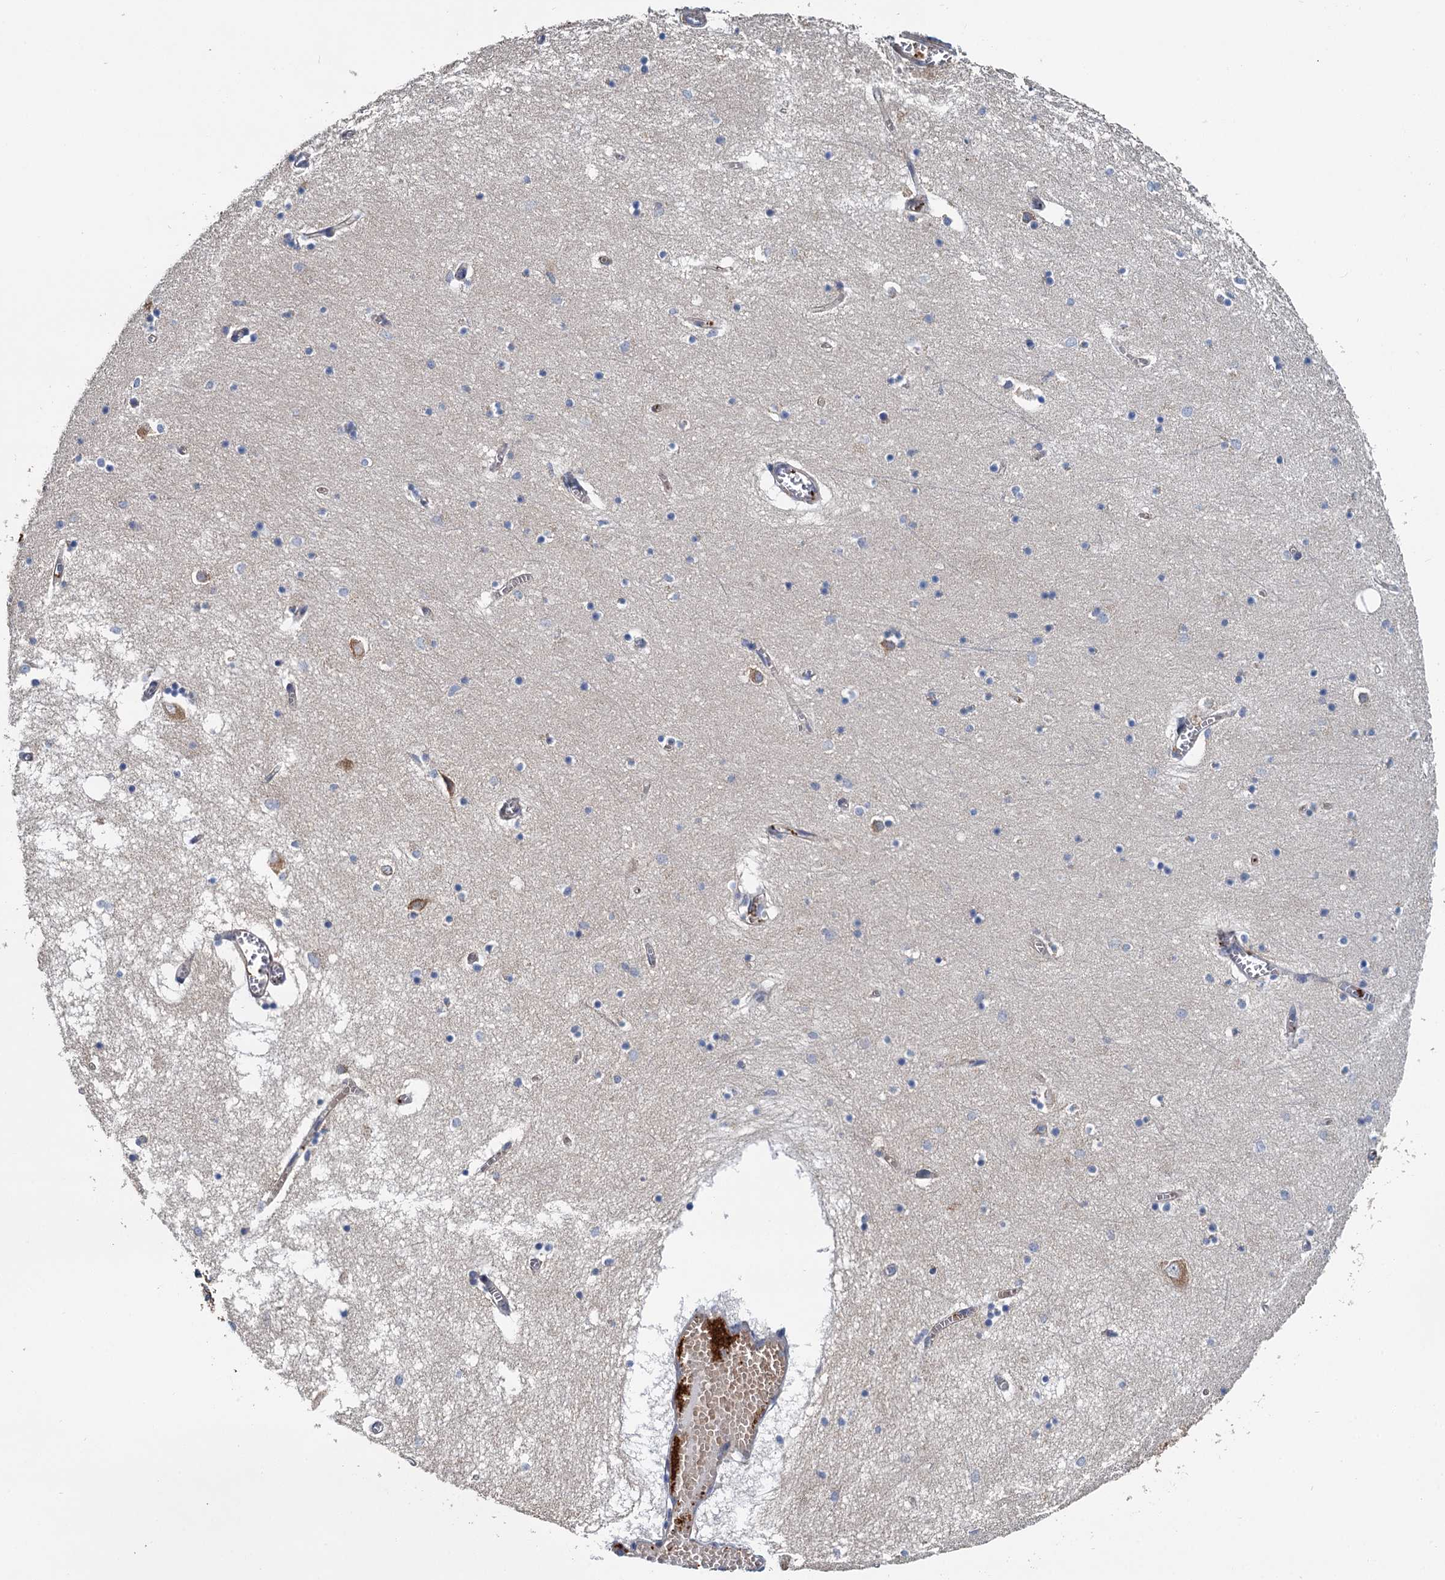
{"staining": {"intensity": "weak", "quantity": "<25%", "location": "cytoplasmic/membranous"}, "tissue": "hippocampus", "cell_type": "Glial cells", "image_type": "normal", "snomed": [{"axis": "morphology", "description": "Normal tissue, NOS"}, {"axis": "topography", "description": "Hippocampus"}], "caption": "Normal hippocampus was stained to show a protein in brown. There is no significant expression in glial cells. Nuclei are stained in blue.", "gene": "PPIP5K1", "patient": {"sex": "male", "age": 70}}